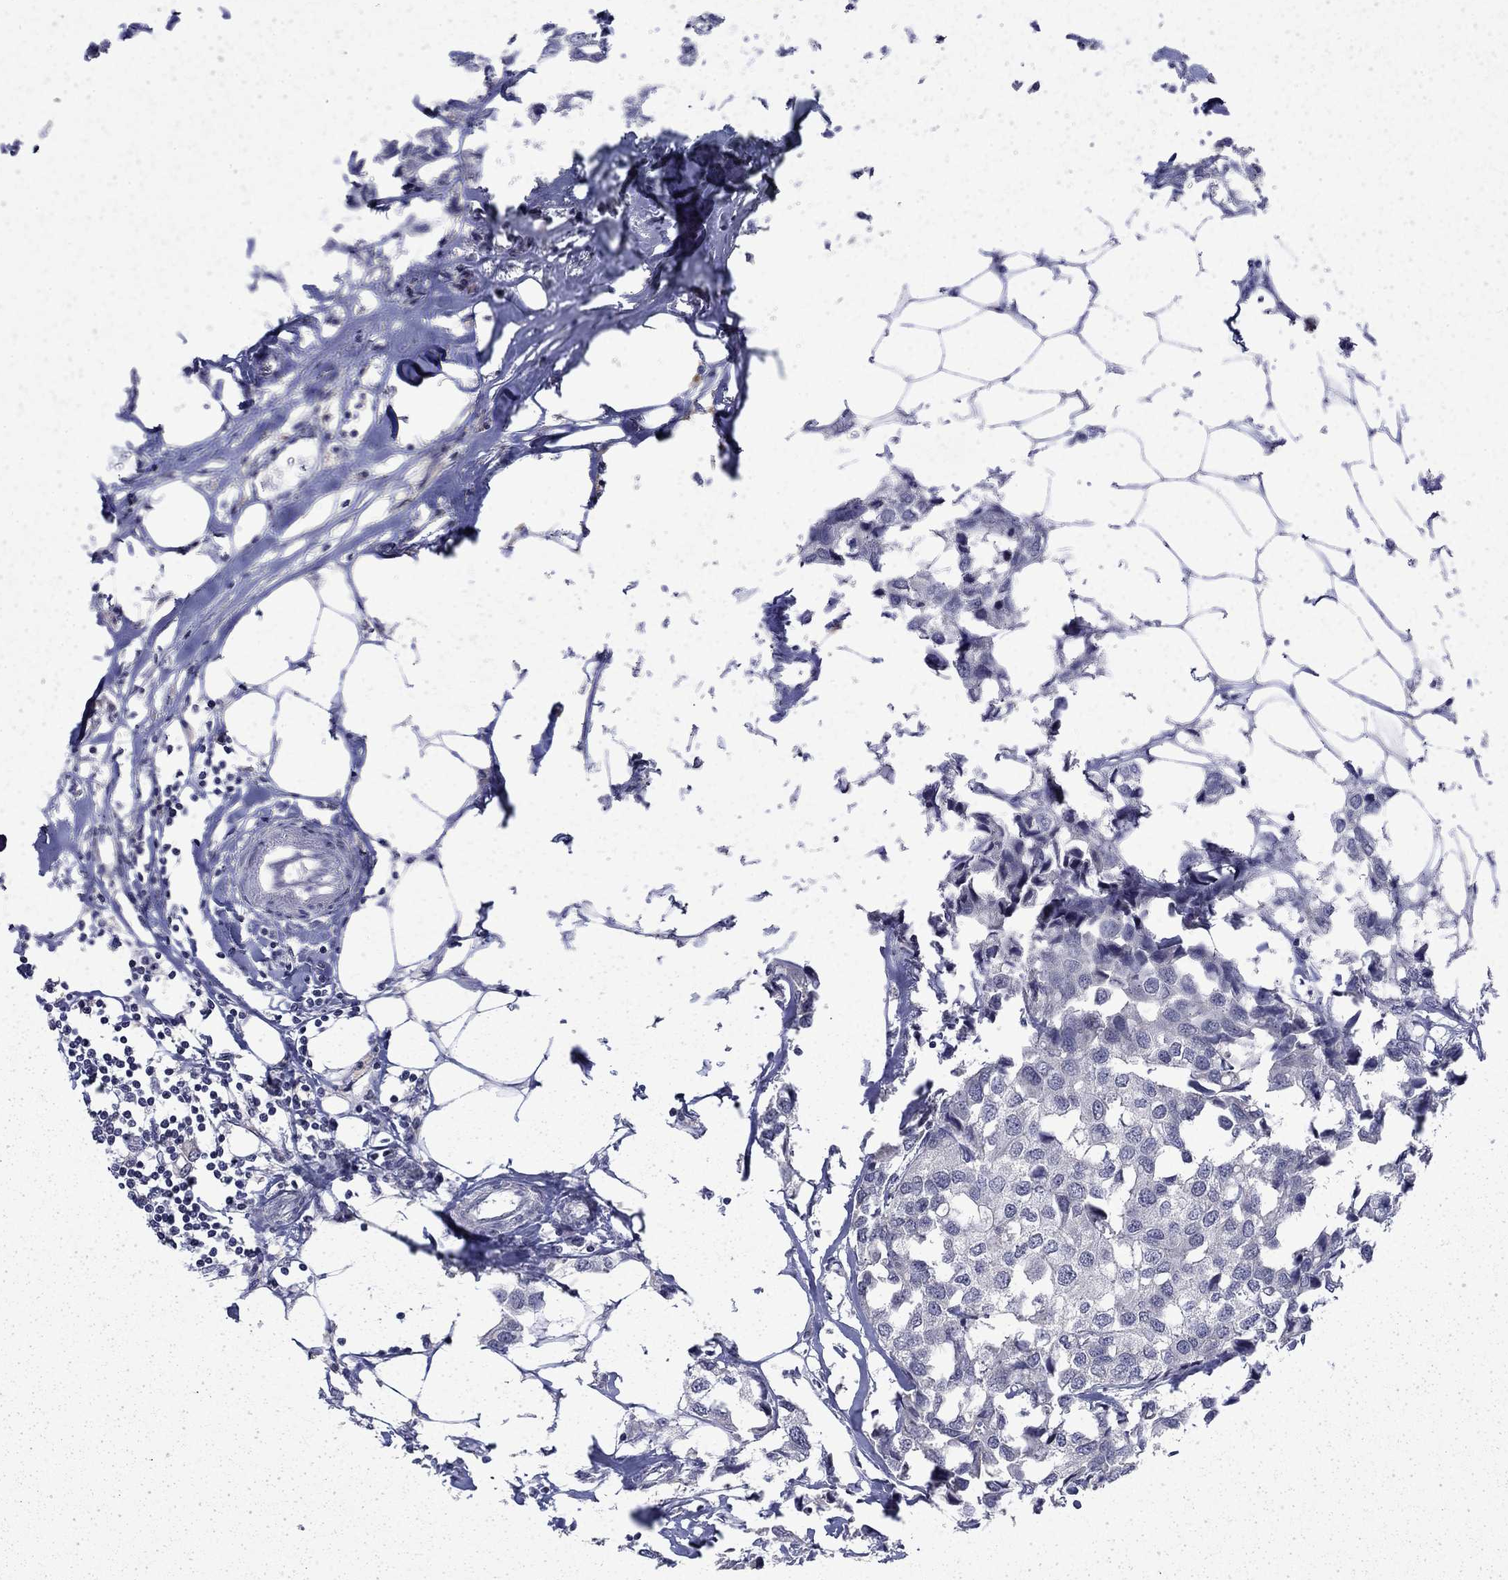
{"staining": {"intensity": "negative", "quantity": "none", "location": "none"}, "tissue": "breast cancer", "cell_type": "Tumor cells", "image_type": "cancer", "snomed": [{"axis": "morphology", "description": "Duct carcinoma"}, {"axis": "topography", "description": "Breast"}], "caption": "Immunohistochemical staining of breast invasive ductal carcinoma reveals no significant positivity in tumor cells. (DAB (3,3'-diaminobenzidine) immunohistochemistry with hematoxylin counter stain).", "gene": "CHAT", "patient": {"sex": "female", "age": 80}}